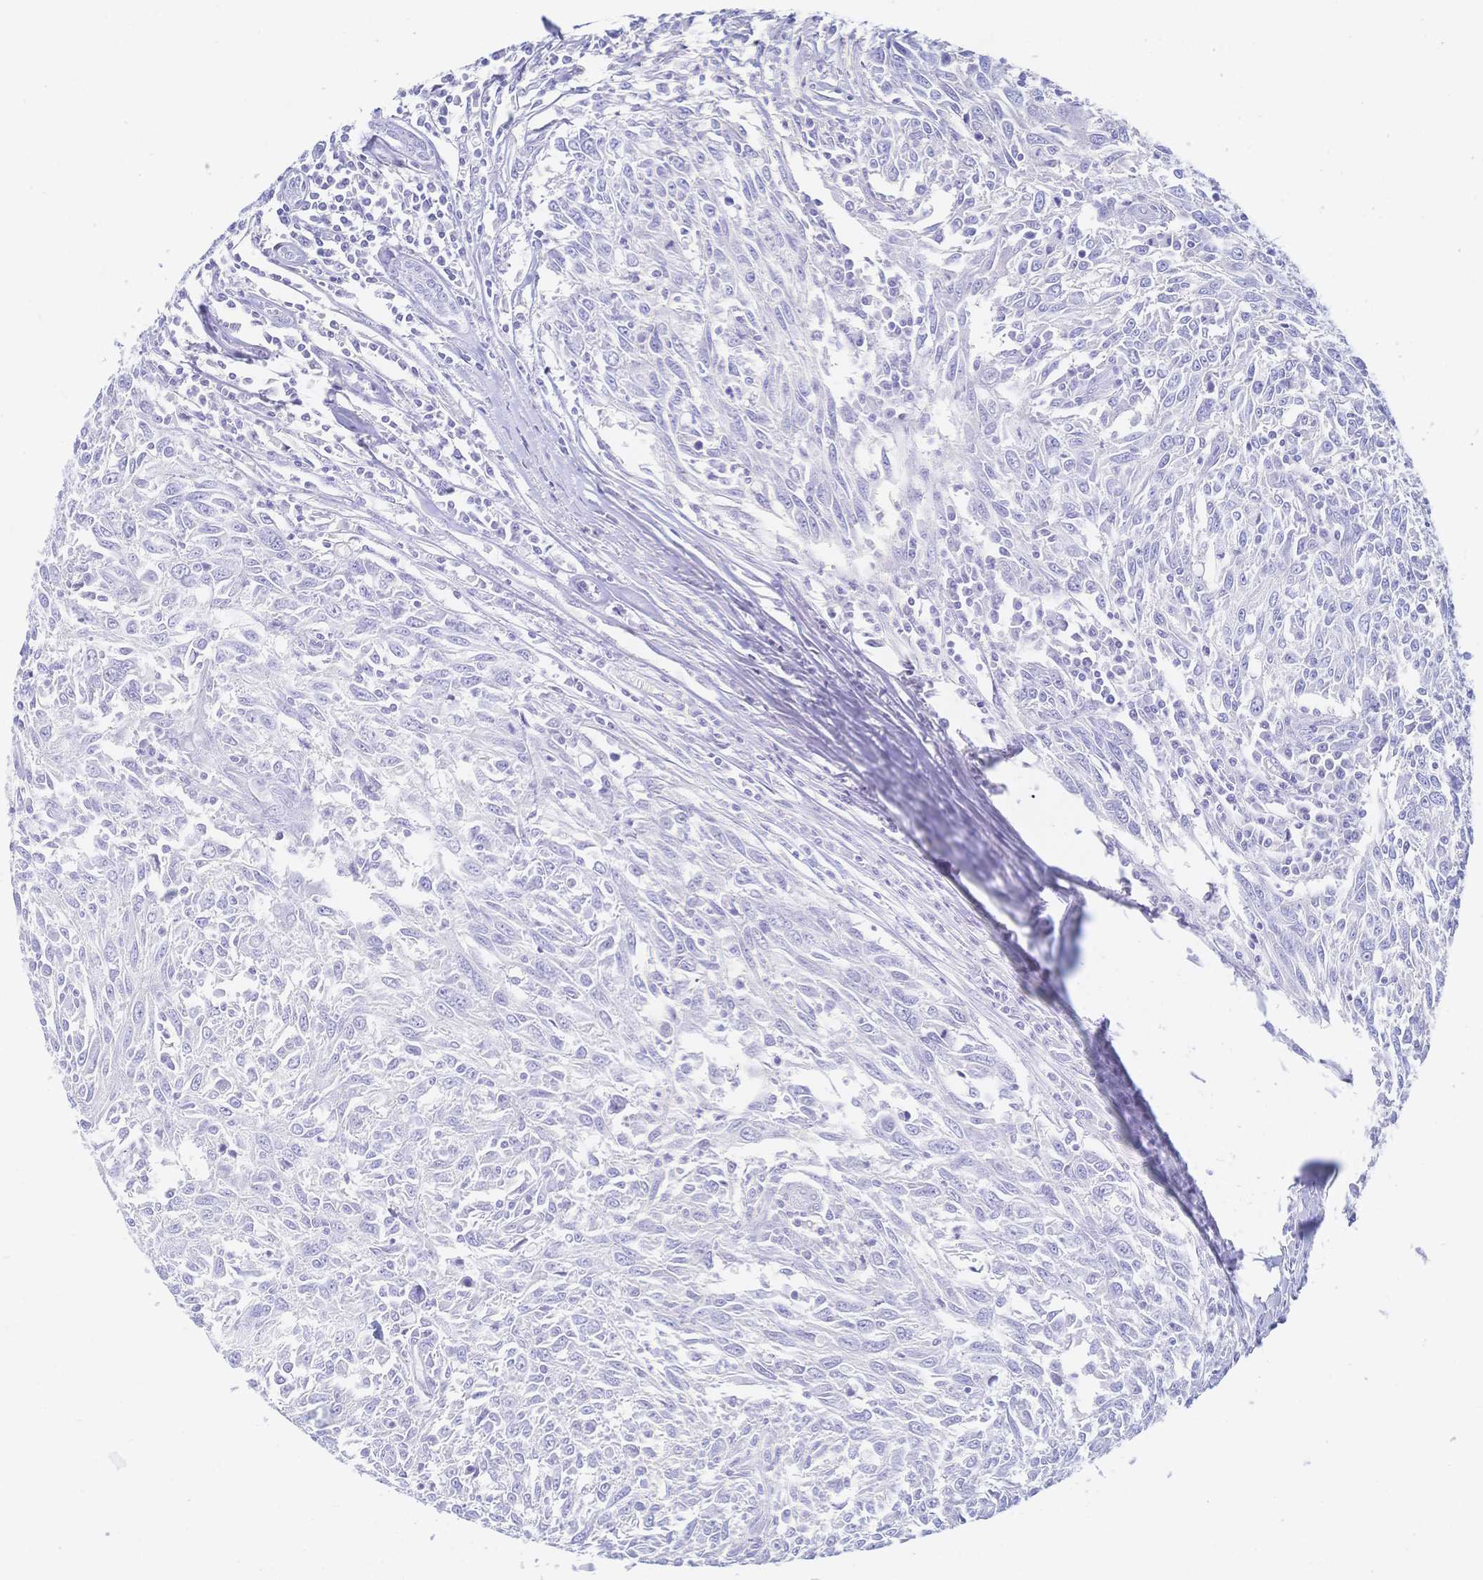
{"staining": {"intensity": "negative", "quantity": "none", "location": "none"}, "tissue": "breast cancer", "cell_type": "Tumor cells", "image_type": "cancer", "snomed": [{"axis": "morphology", "description": "Duct carcinoma"}, {"axis": "topography", "description": "Breast"}], "caption": "An image of invasive ductal carcinoma (breast) stained for a protein shows no brown staining in tumor cells.", "gene": "MEP1B", "patient": {"sex": "female", "age": 50}}